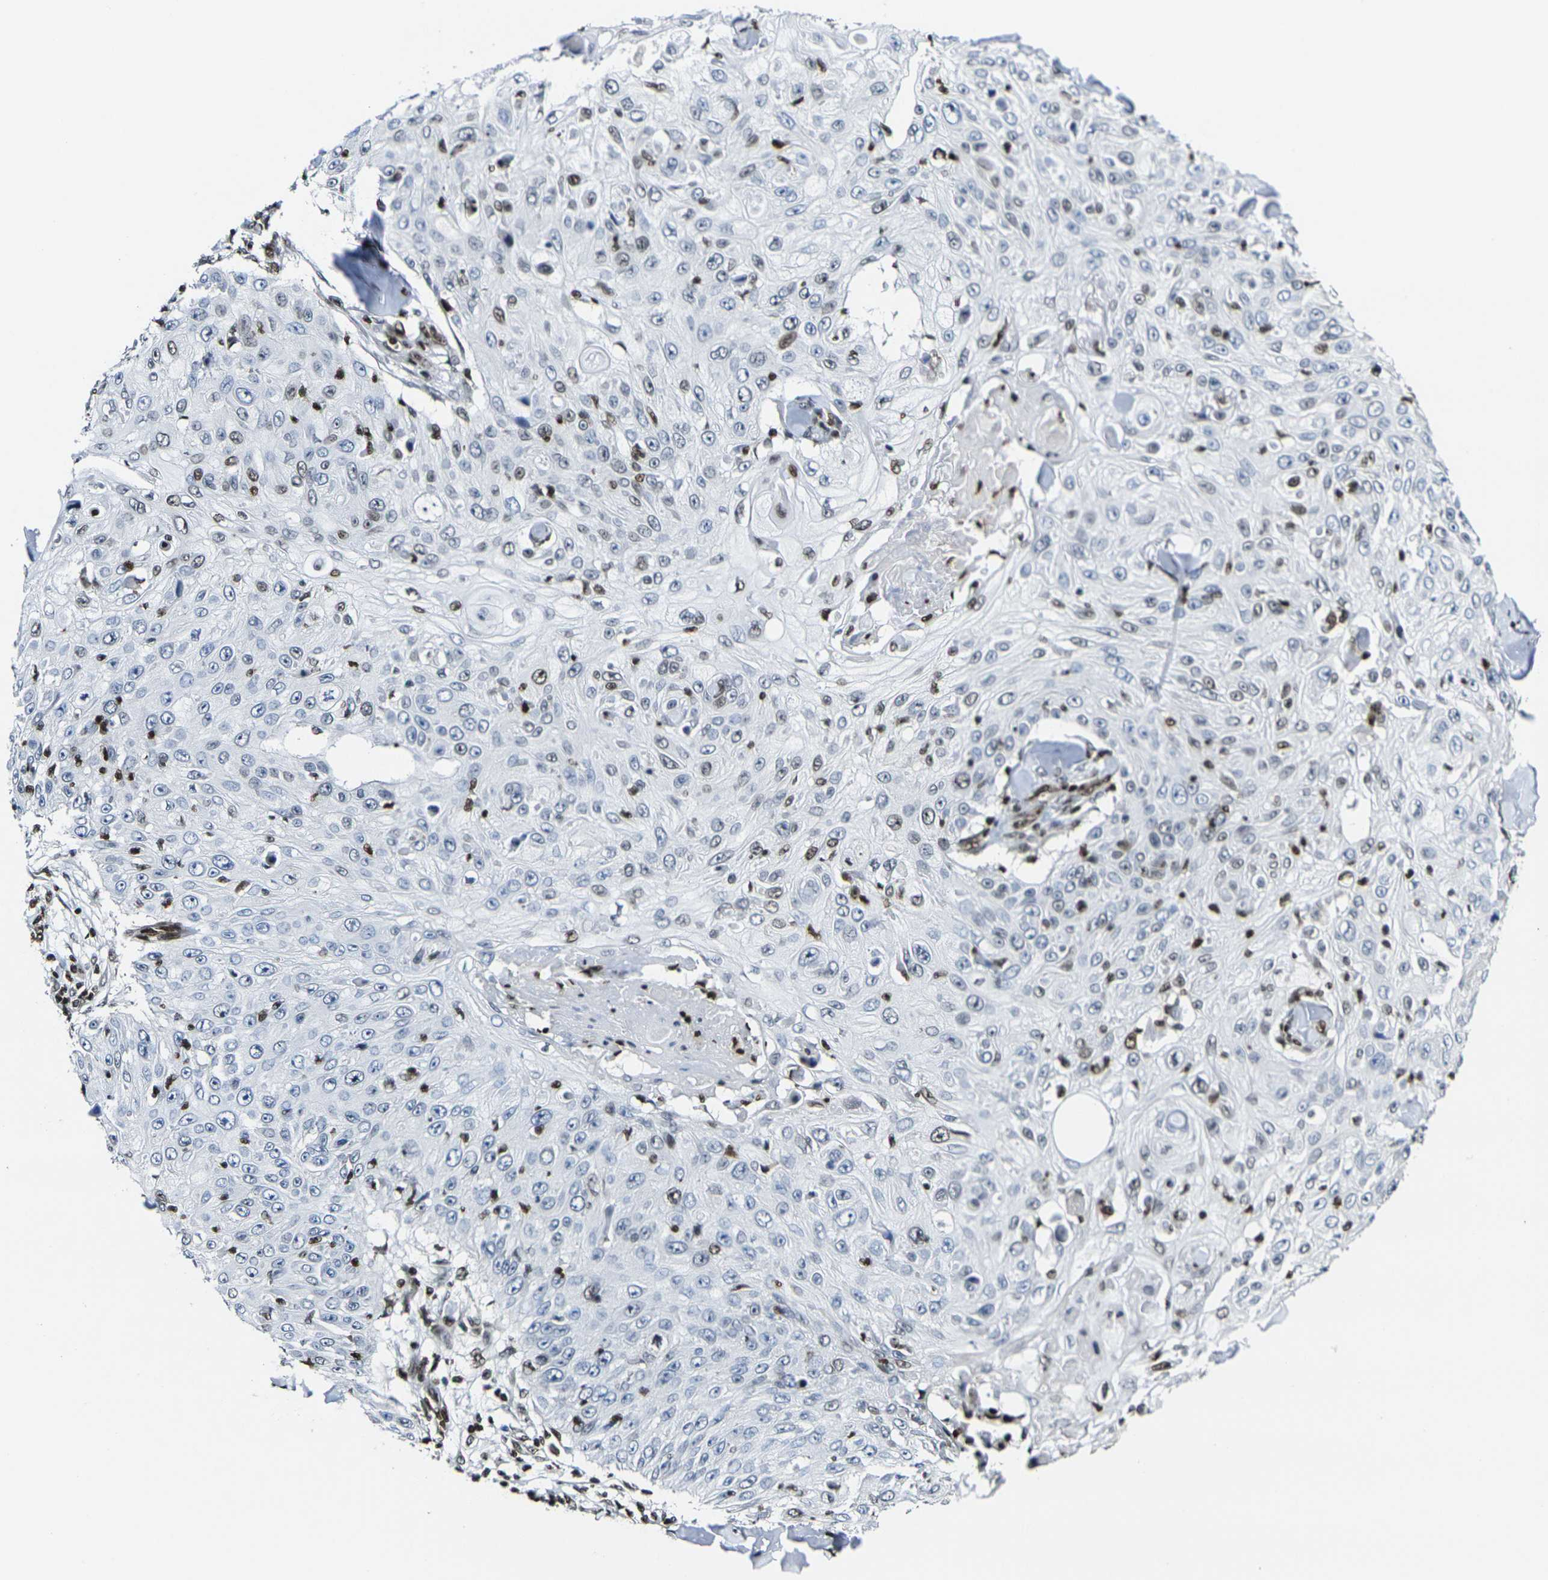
{"staining": {"intensity": "moderate", "quantity": "<25%", "location": "nuclear"}, "tissue": "skin cancer", "cell_type": "Tumor cells", "image_type": "cancer", "snomed": [{"axis": "morphology", "description": "Squamous cell carcinoma, NOS"}, {"axis": "topography", "description": "Skin"}], "caption": "This histopathology image displays immunohistochemistry (IHC) staining of squamous cell carcinoma (skin), with low moderate nuclear positivity in approximately <25% of tumor cells.", "gene": "H1-10", "patient": {"sex": "male", "age": 86}}